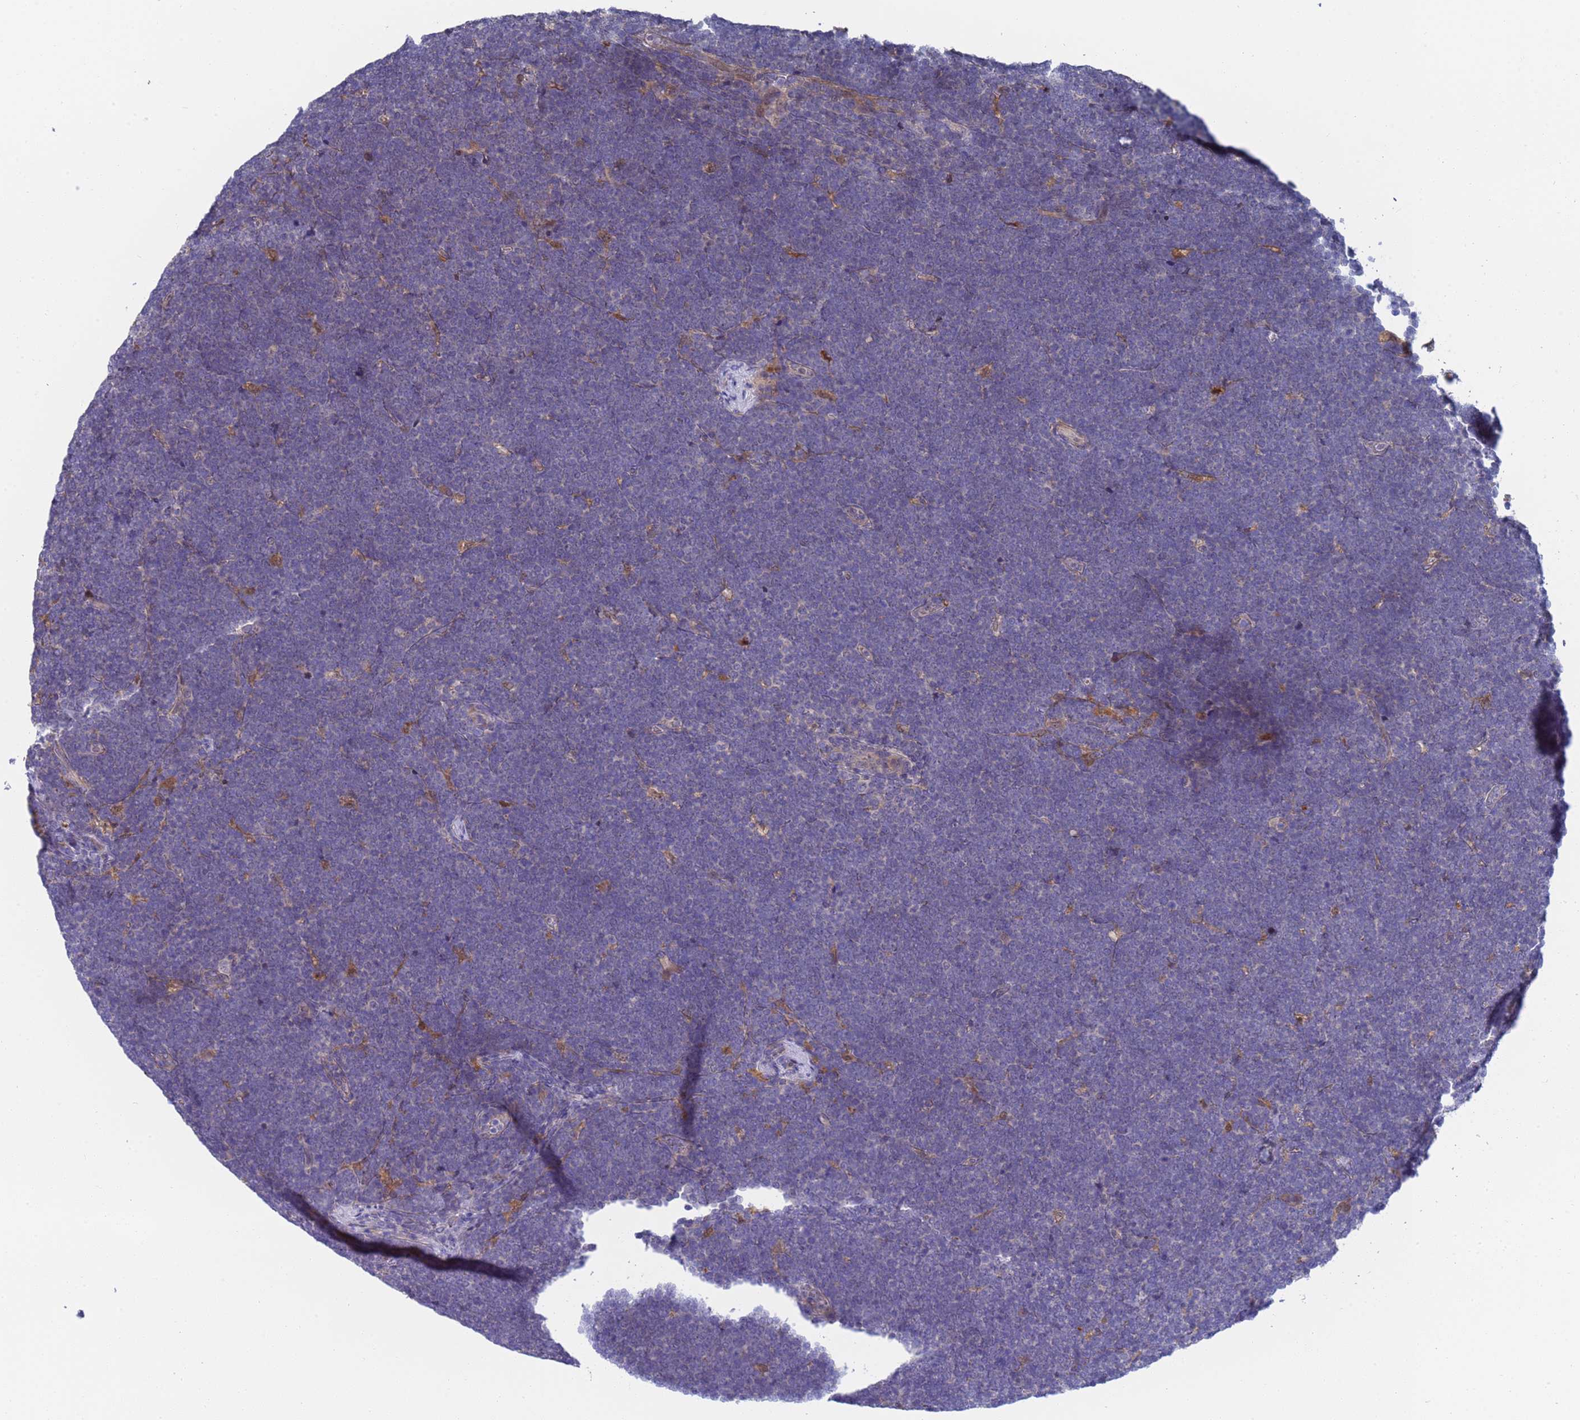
{"staining": {"intensity": "negative", "quantity": "none", "location": "none"}, "tissue": "lymphoma", "cell_type": "Tumor cells", "image_type": "cancer", "snomed": [{"axis": "morphology", "description": "Malignant lymphoma, non-Hodgkin's type, High grade"}, {"axis": "topography", "description": "Lymph node"}], "caption": "Histopathology image shows no significant protein staining in tumor cells of malignant lymphoma, non-Hodgkin's type (high-grade).", "gene": "ENOSF1", "patient": {"sex": "male", "age": 13}}